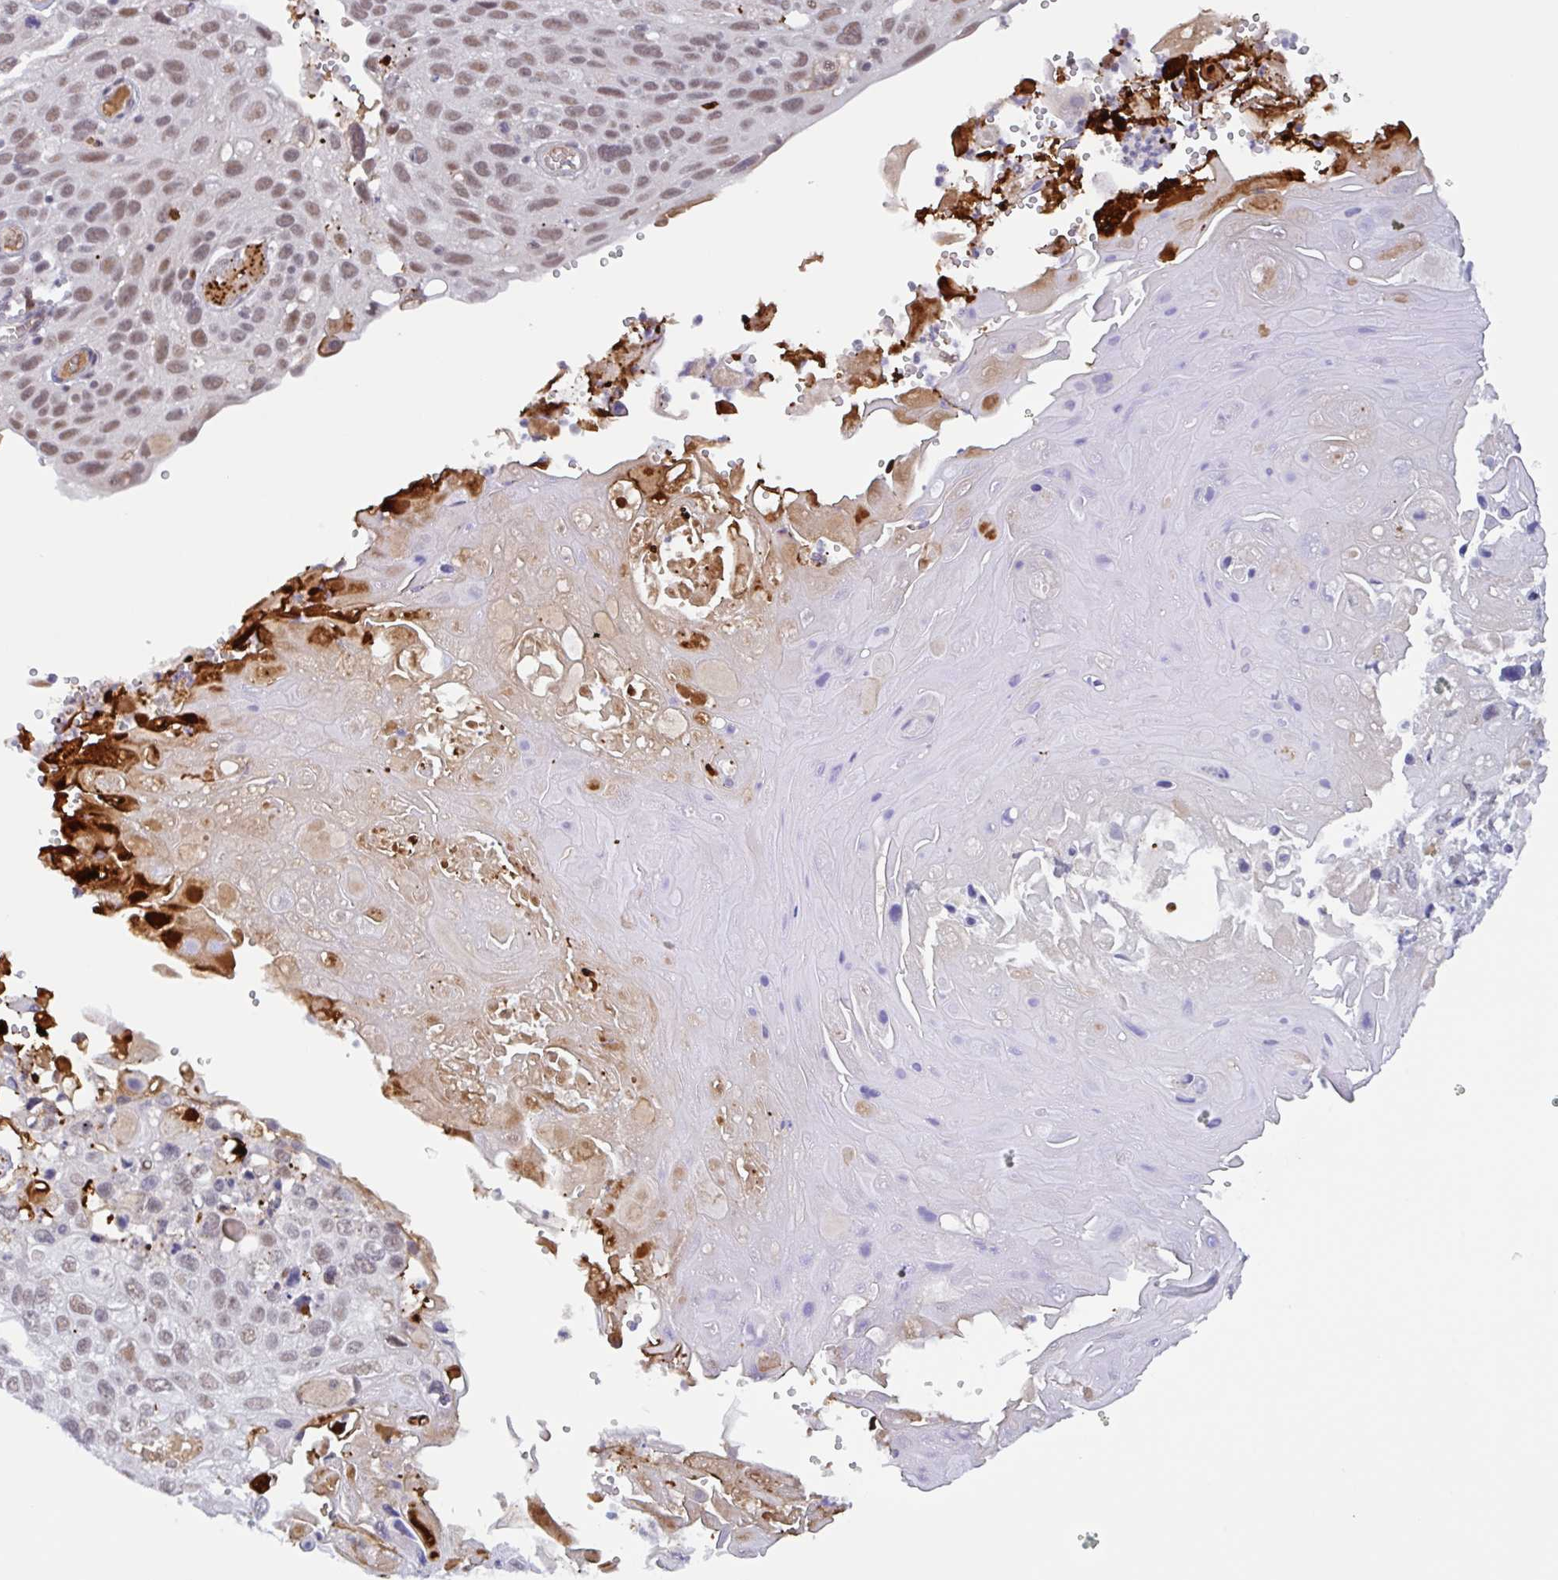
{"staining": {"intensity": "moderate", "quantity": ">75%", "location": "nuclear"}, "tissue": "cervical cancer", "cell_type": "Tumor cells", "image_type": "cancer", "snomed": [{"axis": "morphology", "description": "Squamous cell carcinoma, NOS"}, {"axis": "topography", "description": "Cervix"}], "caption": "Cervical squamous cell carcinoma stained for a protein (brown) shows moderate nuclear positive expression in approximately >75% of tumor cells.", "gene": "PLG", "patient": {"sex": "female", "age": 70}}